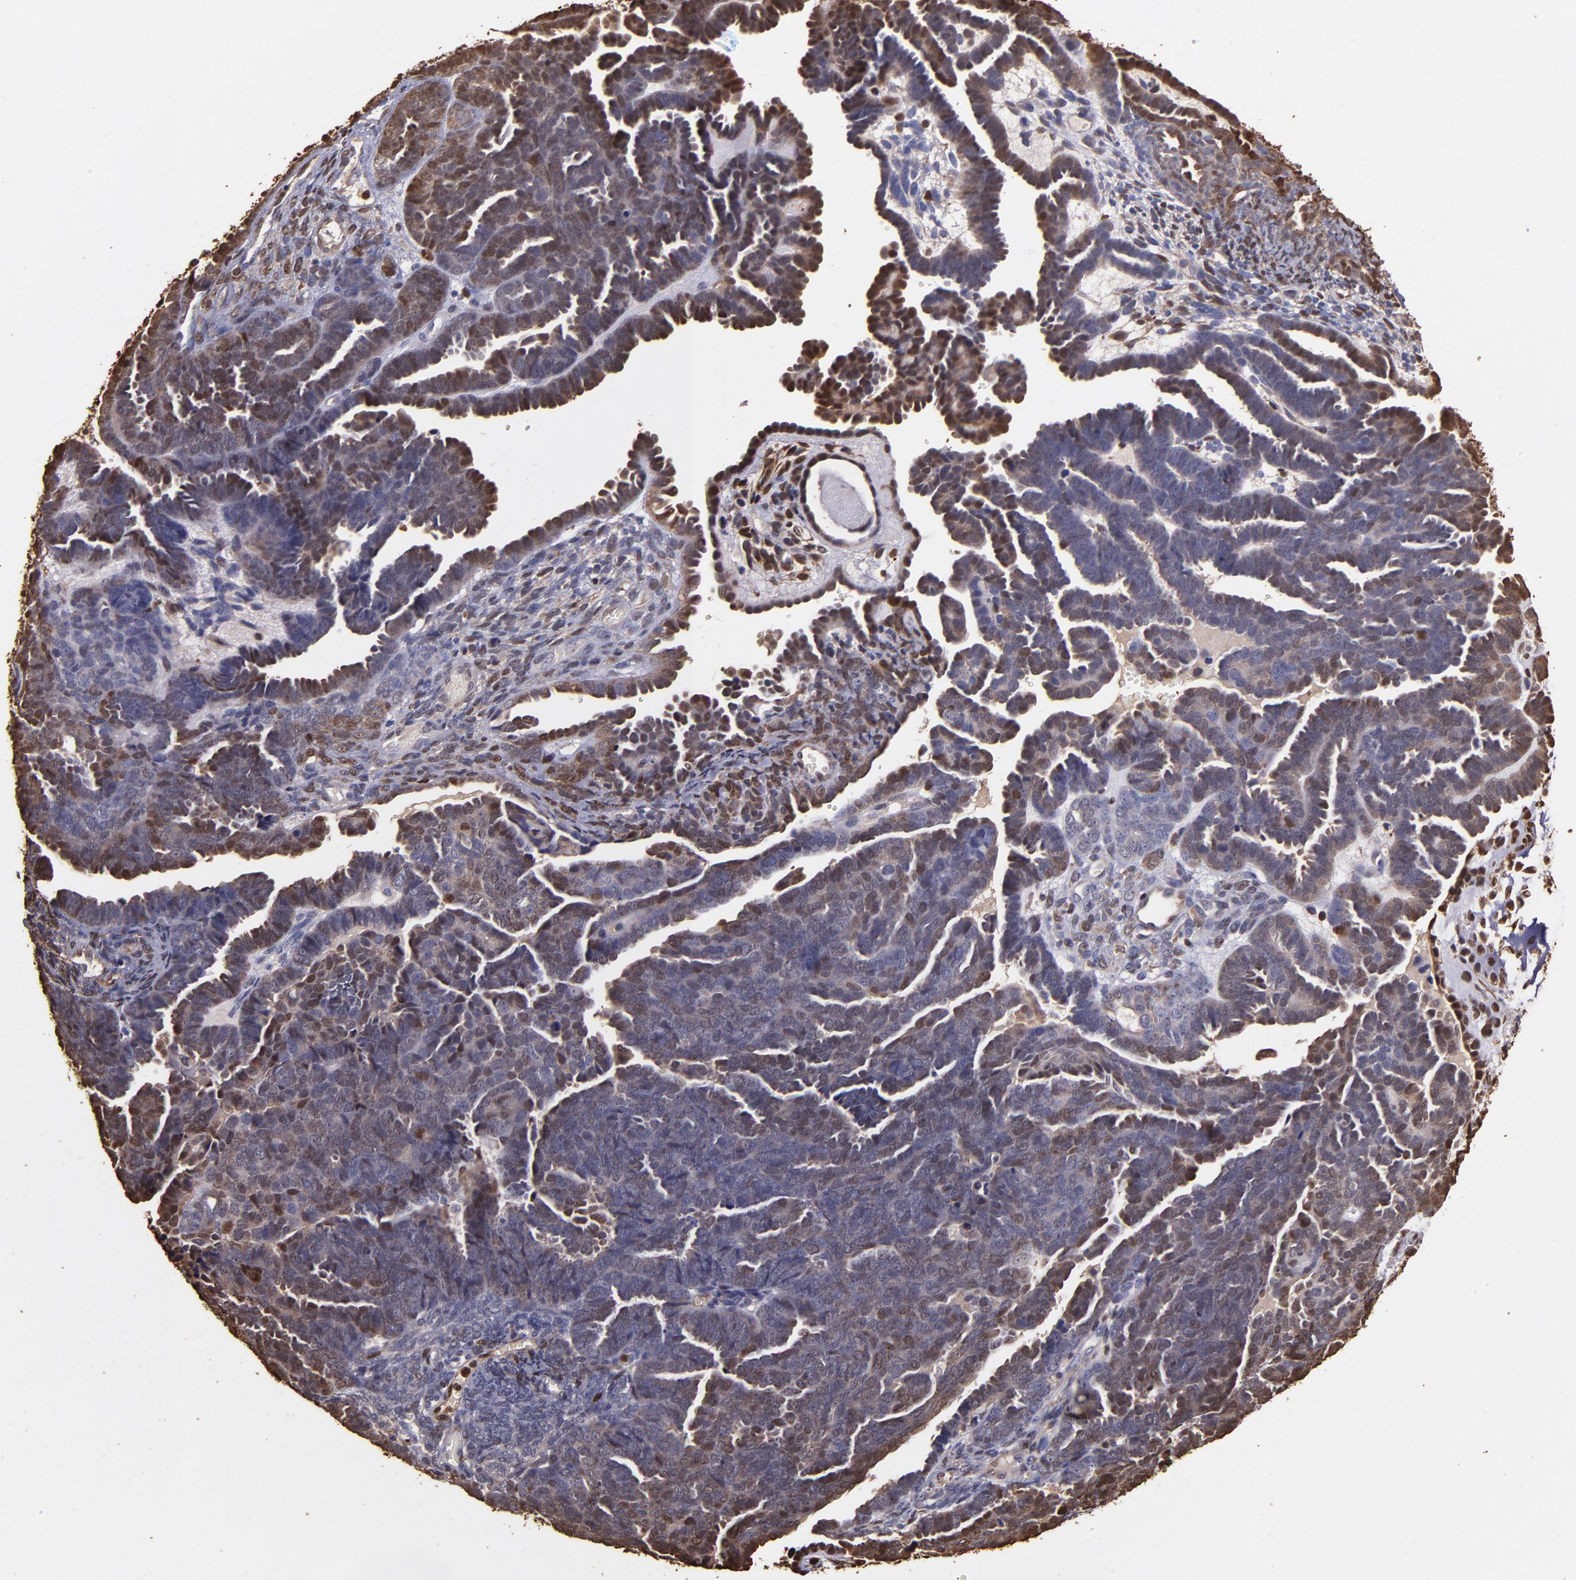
{"staining": {"intensity": "weak", "quantity": "25%-75%", "location": "cytoplasmic/membranous,nuclear"}, "tissue": "endometrial cancer", "cell_type": "Tumor cells", "image_type": "cancer", "snomed": [{"axis": "morphology", "description": "Neoplasm, malignant, NOS"}, {"axis": "topography", "description": "Endometrium"}], "caption": "The image exhibits staining of endometrial cancer, revealing weak cytoplasmic/membranous and nuclear protein staining (brown color) within tumor cells.", "gene": "S100A6", "patient": {"sex": "female", "age": 74}}